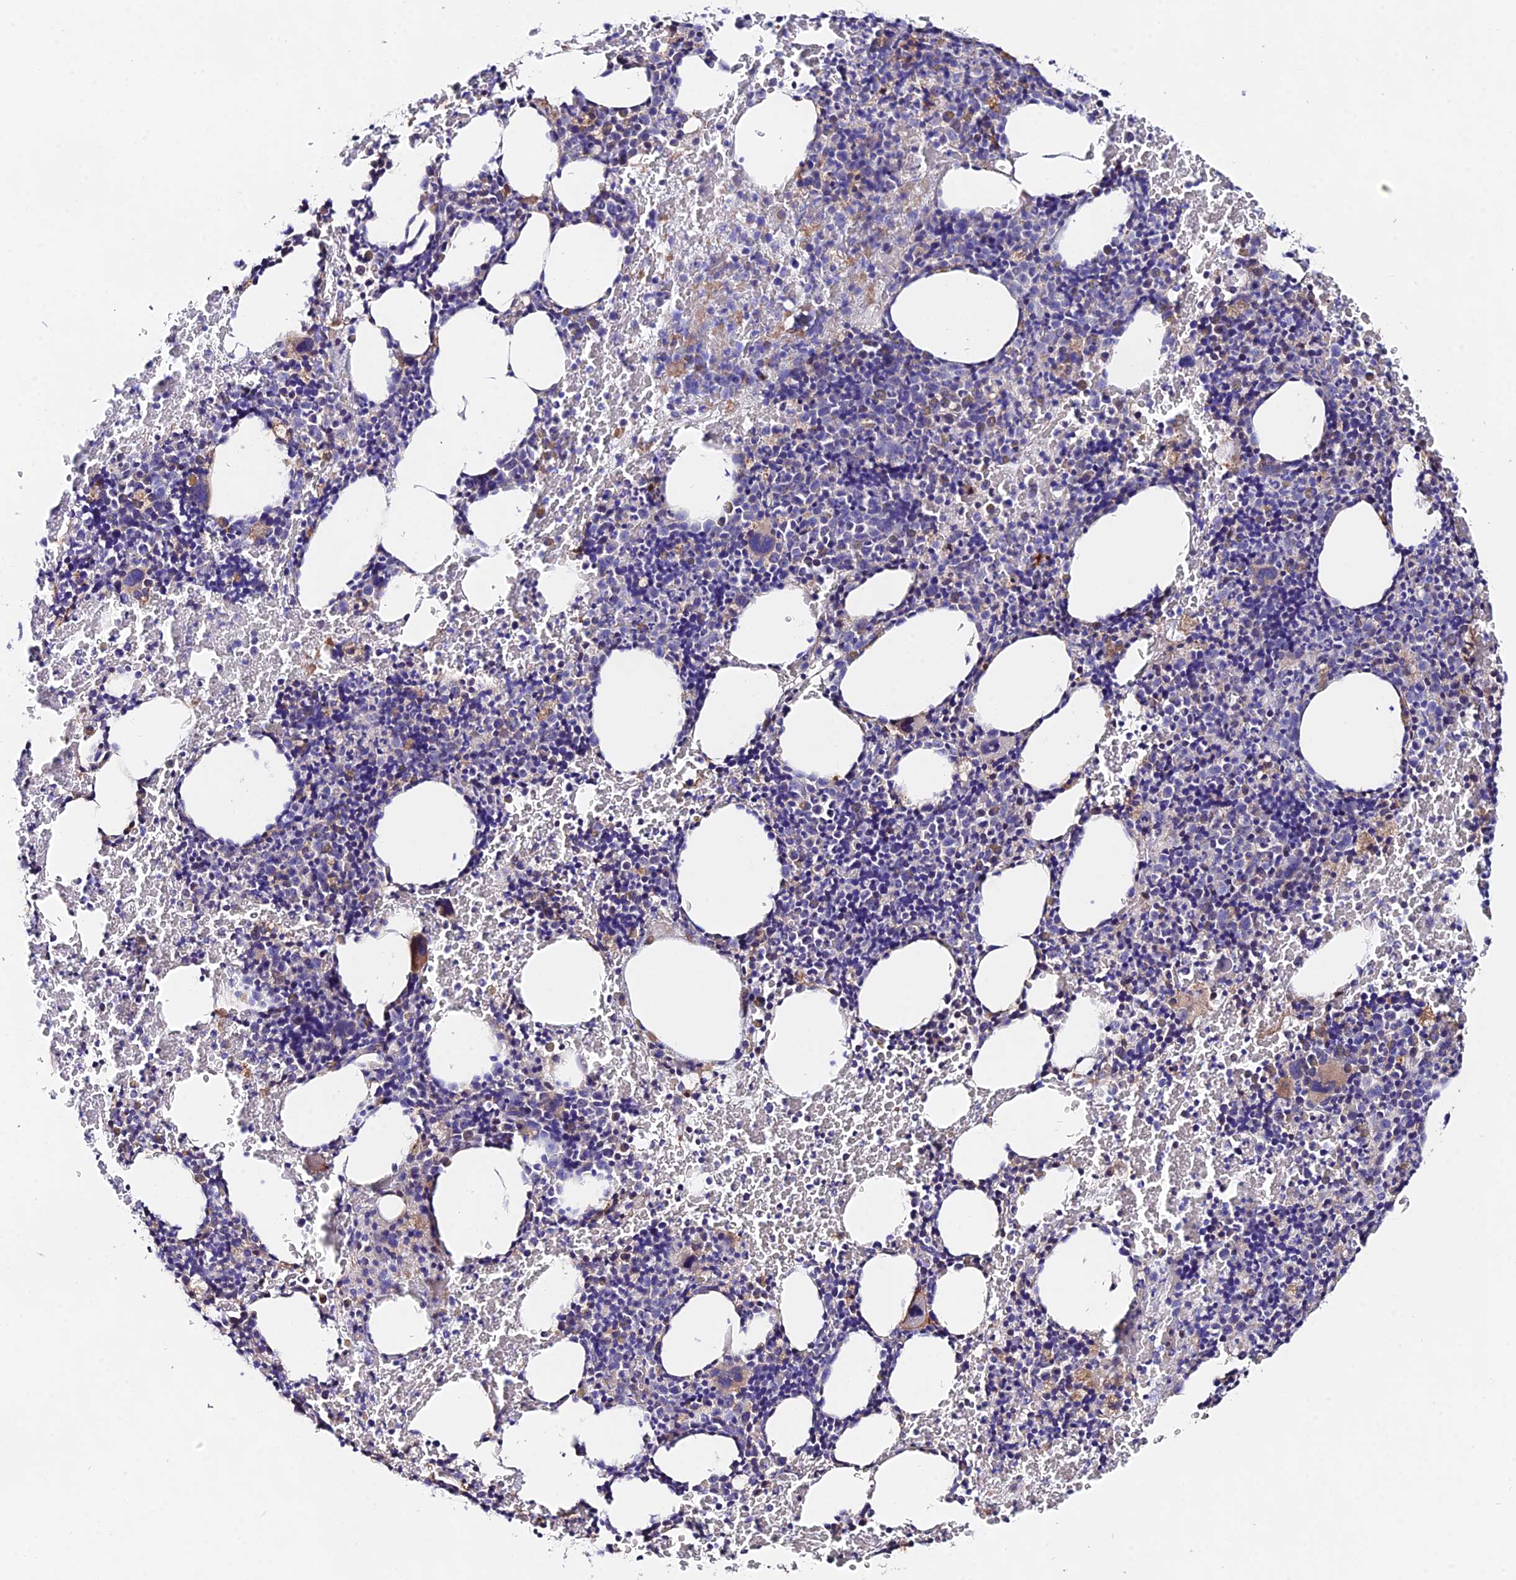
{"staining": {"intensity": "weak", "quantity": "<25%", "location": "cytoplasmic/membranous"}, "tissue": "bone marrow", "cell_type": "Hematopoietic cells", "image_type": "normal", "snomed": [{"axis": "morphology", "description": "Normal tissue, NOS"}, {"axis": "morphology", "description": "Inflammation, NOS"}, {"axis": "topography", "description": "Bone marrow"}], "caption": "The histopathology image displays no significant staining in hematopoietic cells of bone marrow.", "gene": "PPP2R2A", "patient": {"sex": "male", "age": 72}}